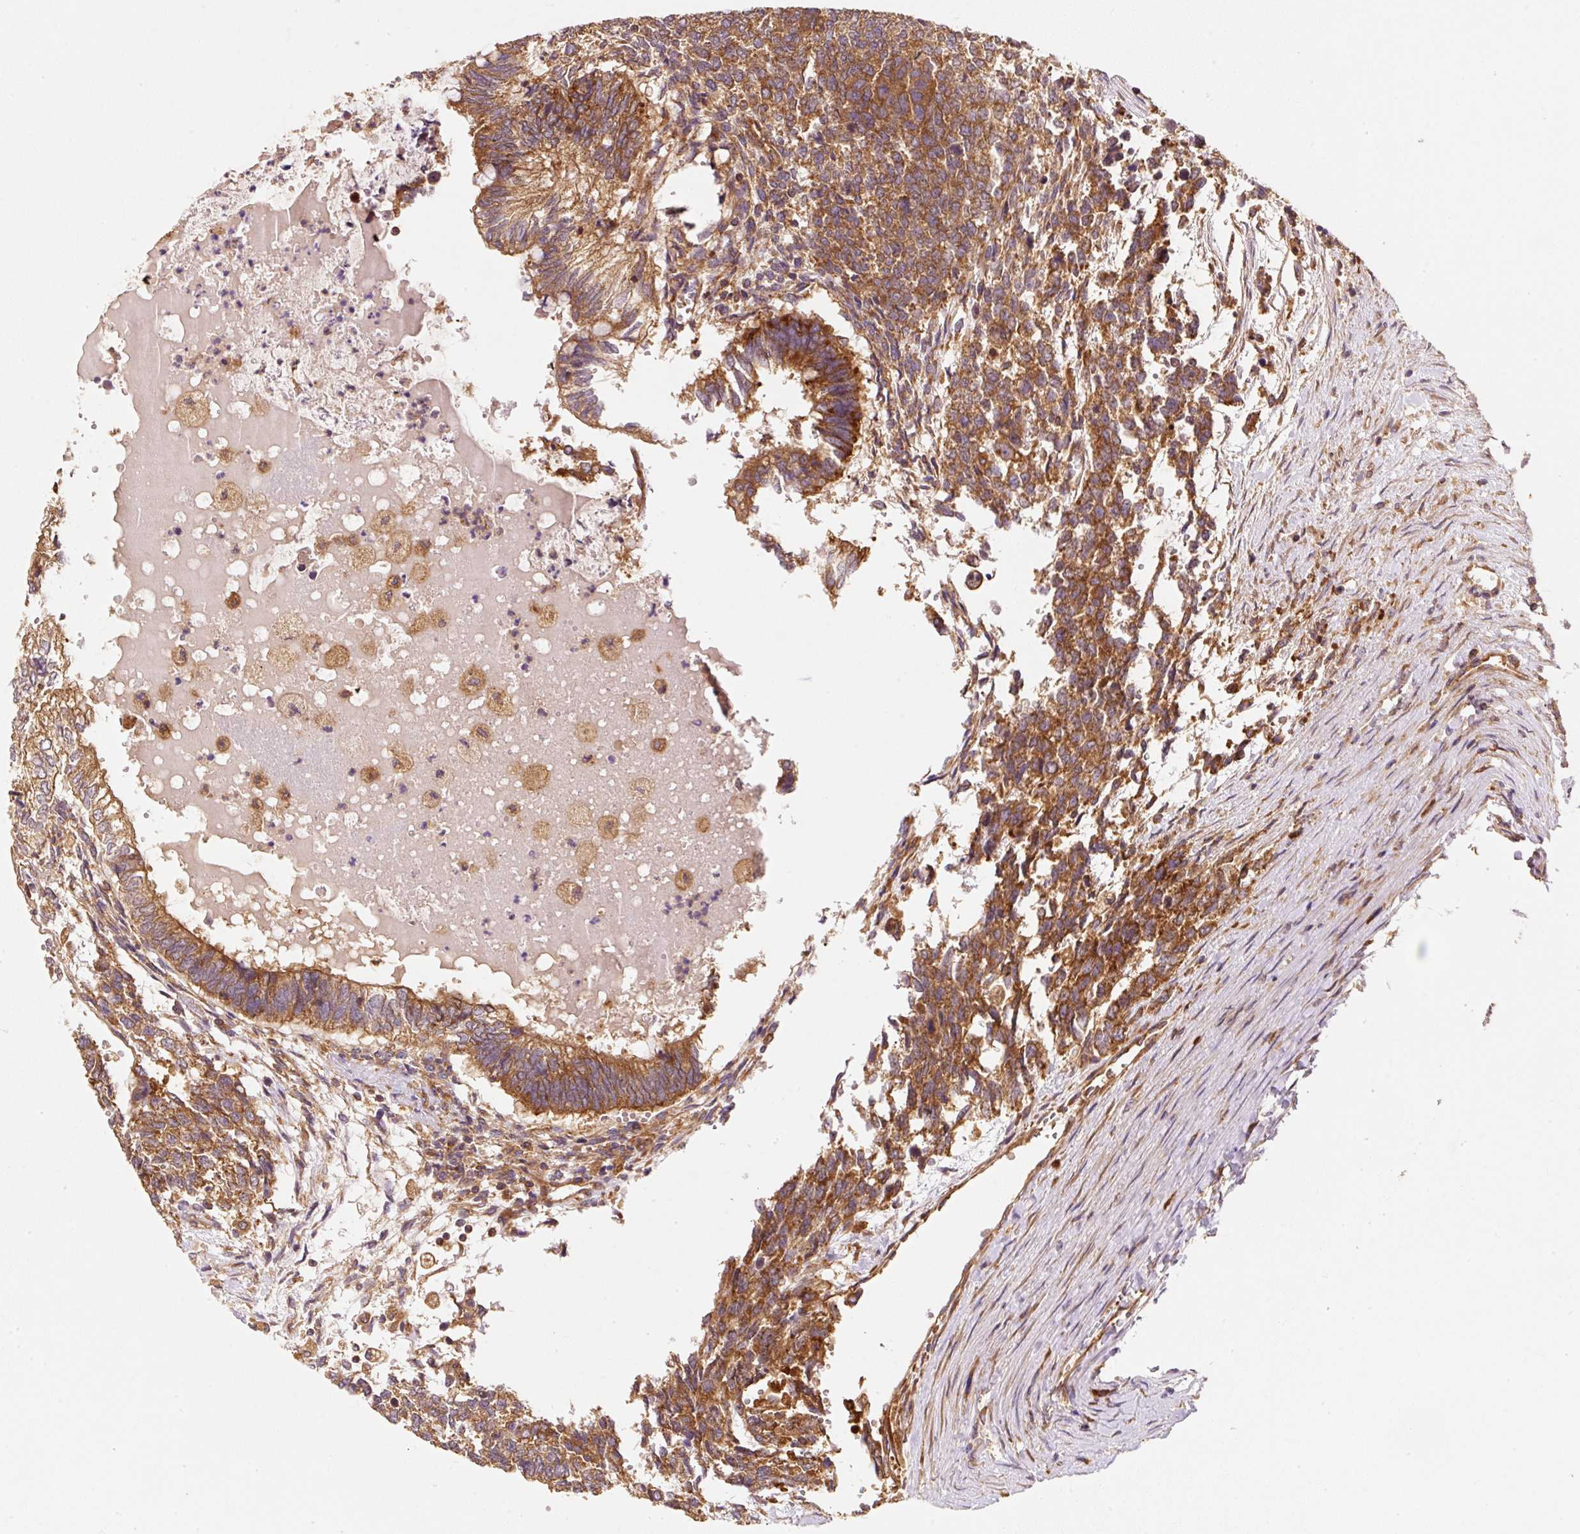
{"staining": {"intensity": "strong", "quantity": ">75%", "location": "cytoplasmic/membranous"}, "tissue": "testis cancer", "cell_type": "Tumor cells", "image_type": "cancer", "snomed": [{"axis": "morphology", "description": "Carcinoma, Embryonal, NOS"}, {"axis": "topography", "description": "Testis"}], "caption": "IHC (DAB) staining of human testis cancer (embryonal carcinoma) displays strong cytoplasmic/membranous protein staining in approximately >75% of tumor cells.", "gene": "EIF2S2", "patient": {"sex": "male", "age": 23}}